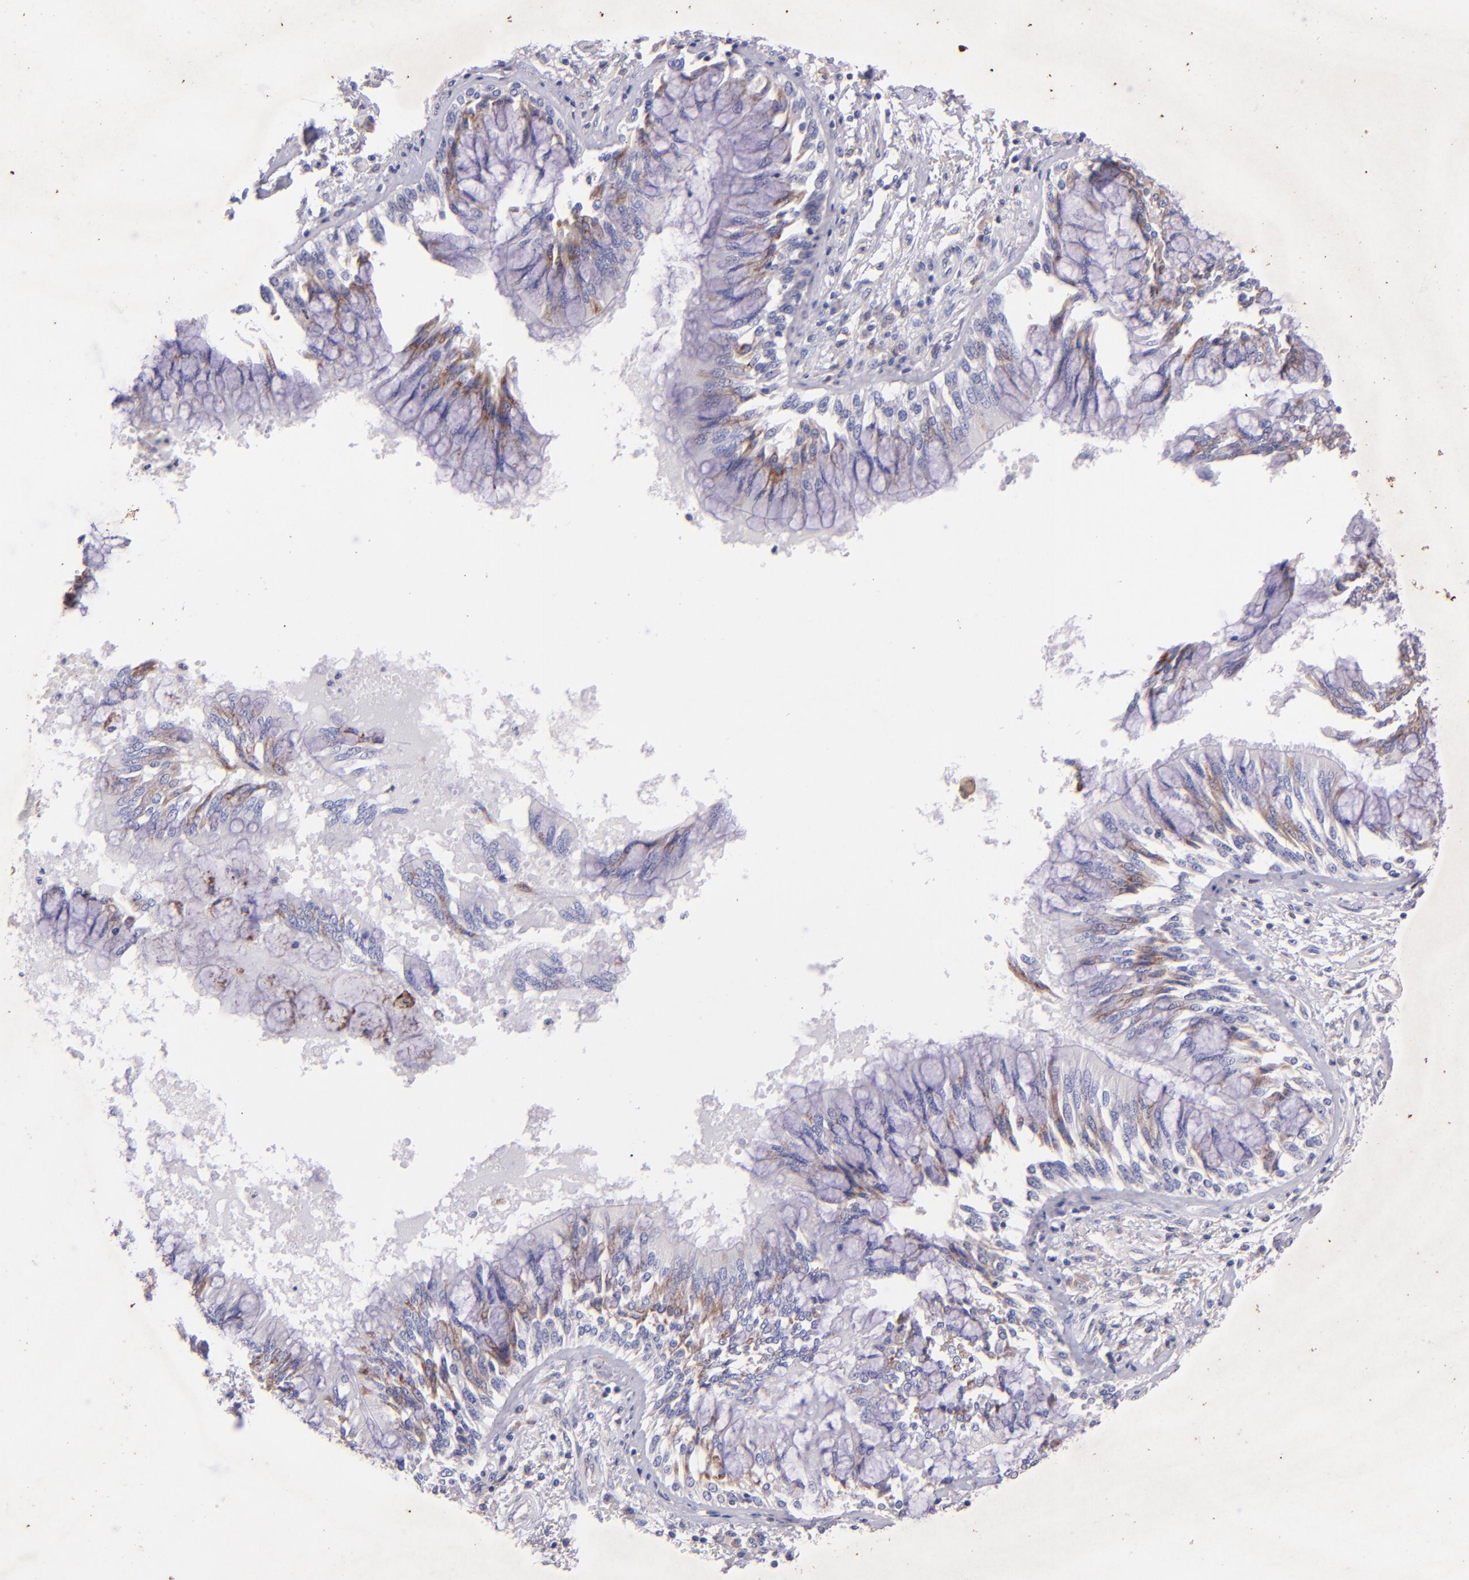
{"staining": {"intensity": "moderate", "quantity": "<25%", "location": "cytoplasmic/membranous"}, "tissue": "bronchus", "cell_type": "Respiratory epithelial cells", "image_type": "normal", "snomed": [{"axis": "morphology", "description": "Normal tissue, NOS"}, {"axis": "topography", "description": "Cartilage tissue"}, {"axis": "topography", "description": "Bronchus"}, {"axis": "topography", "description": "Lung"}, {"axis": "topography", "description": "Peripheral nerve tissue"}], "caption": "About <25% of respiratory epithelial cells in normal bronchus display moderate cytoplasmic/membranous protein expression as visualized by brown immunohistochemical staining.", "gene": "RET", "patient": {"sex": "female", "age": 49}}